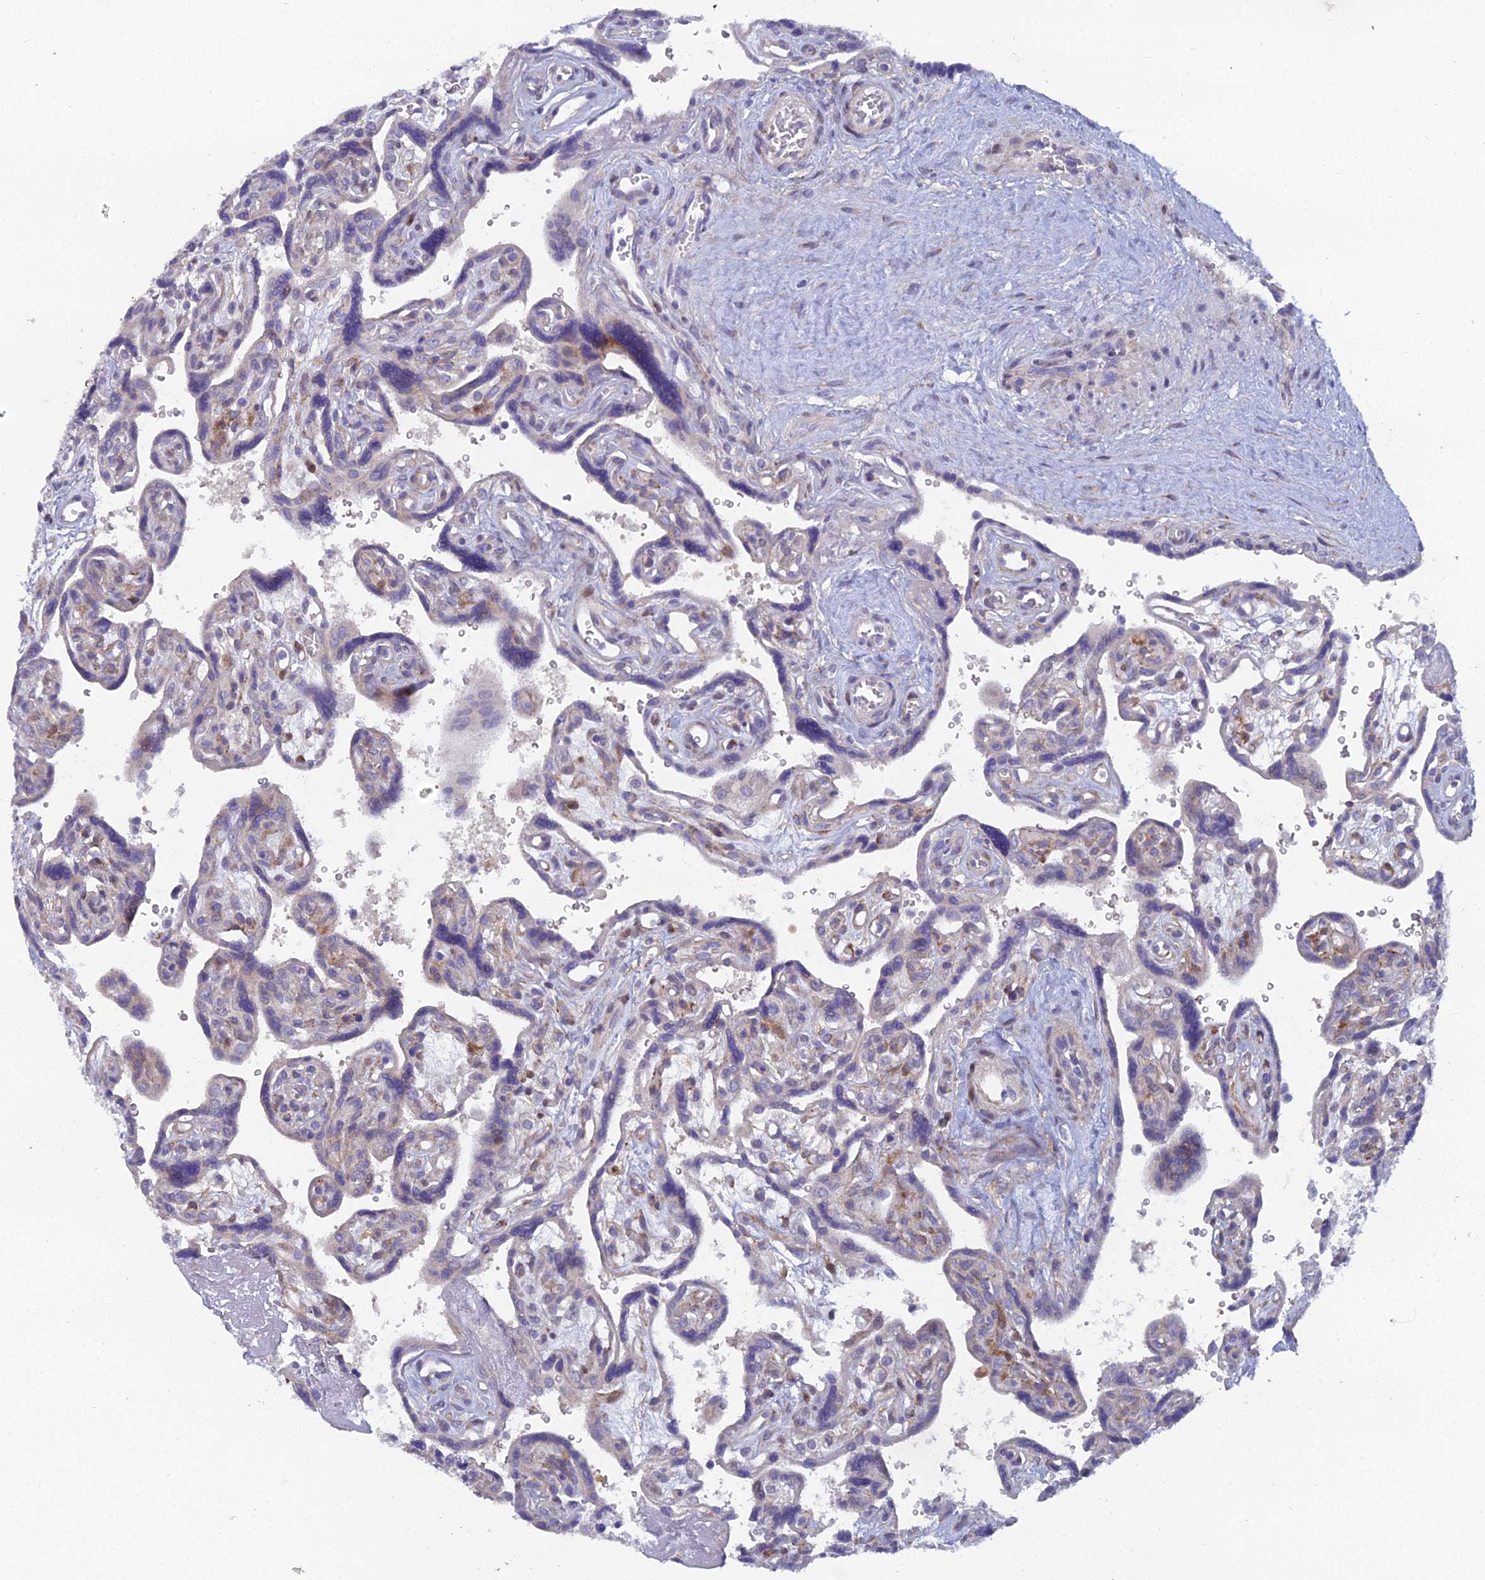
{"staining": {"intensity": "moderate", "quantity": "<25%", "location": "cytoplasmic/membranous"}, "tissue": "placenta", "cell_type": "Trophoblastic cells", "image_type": "normal", "snomed": [{"axis": "morphology", "description": "Normal tissue, NOS"}, {"axis": "topography", "description": "Placenta"}], "caption": "Approximately <25% of trophoblastic cells in benign placenta display moderate cytoplasmic/membranous protein expression as visualized by brown immunohistochemical staining.", "gene": "B9D2", "patient": {"sex": "female", "age": 39}}